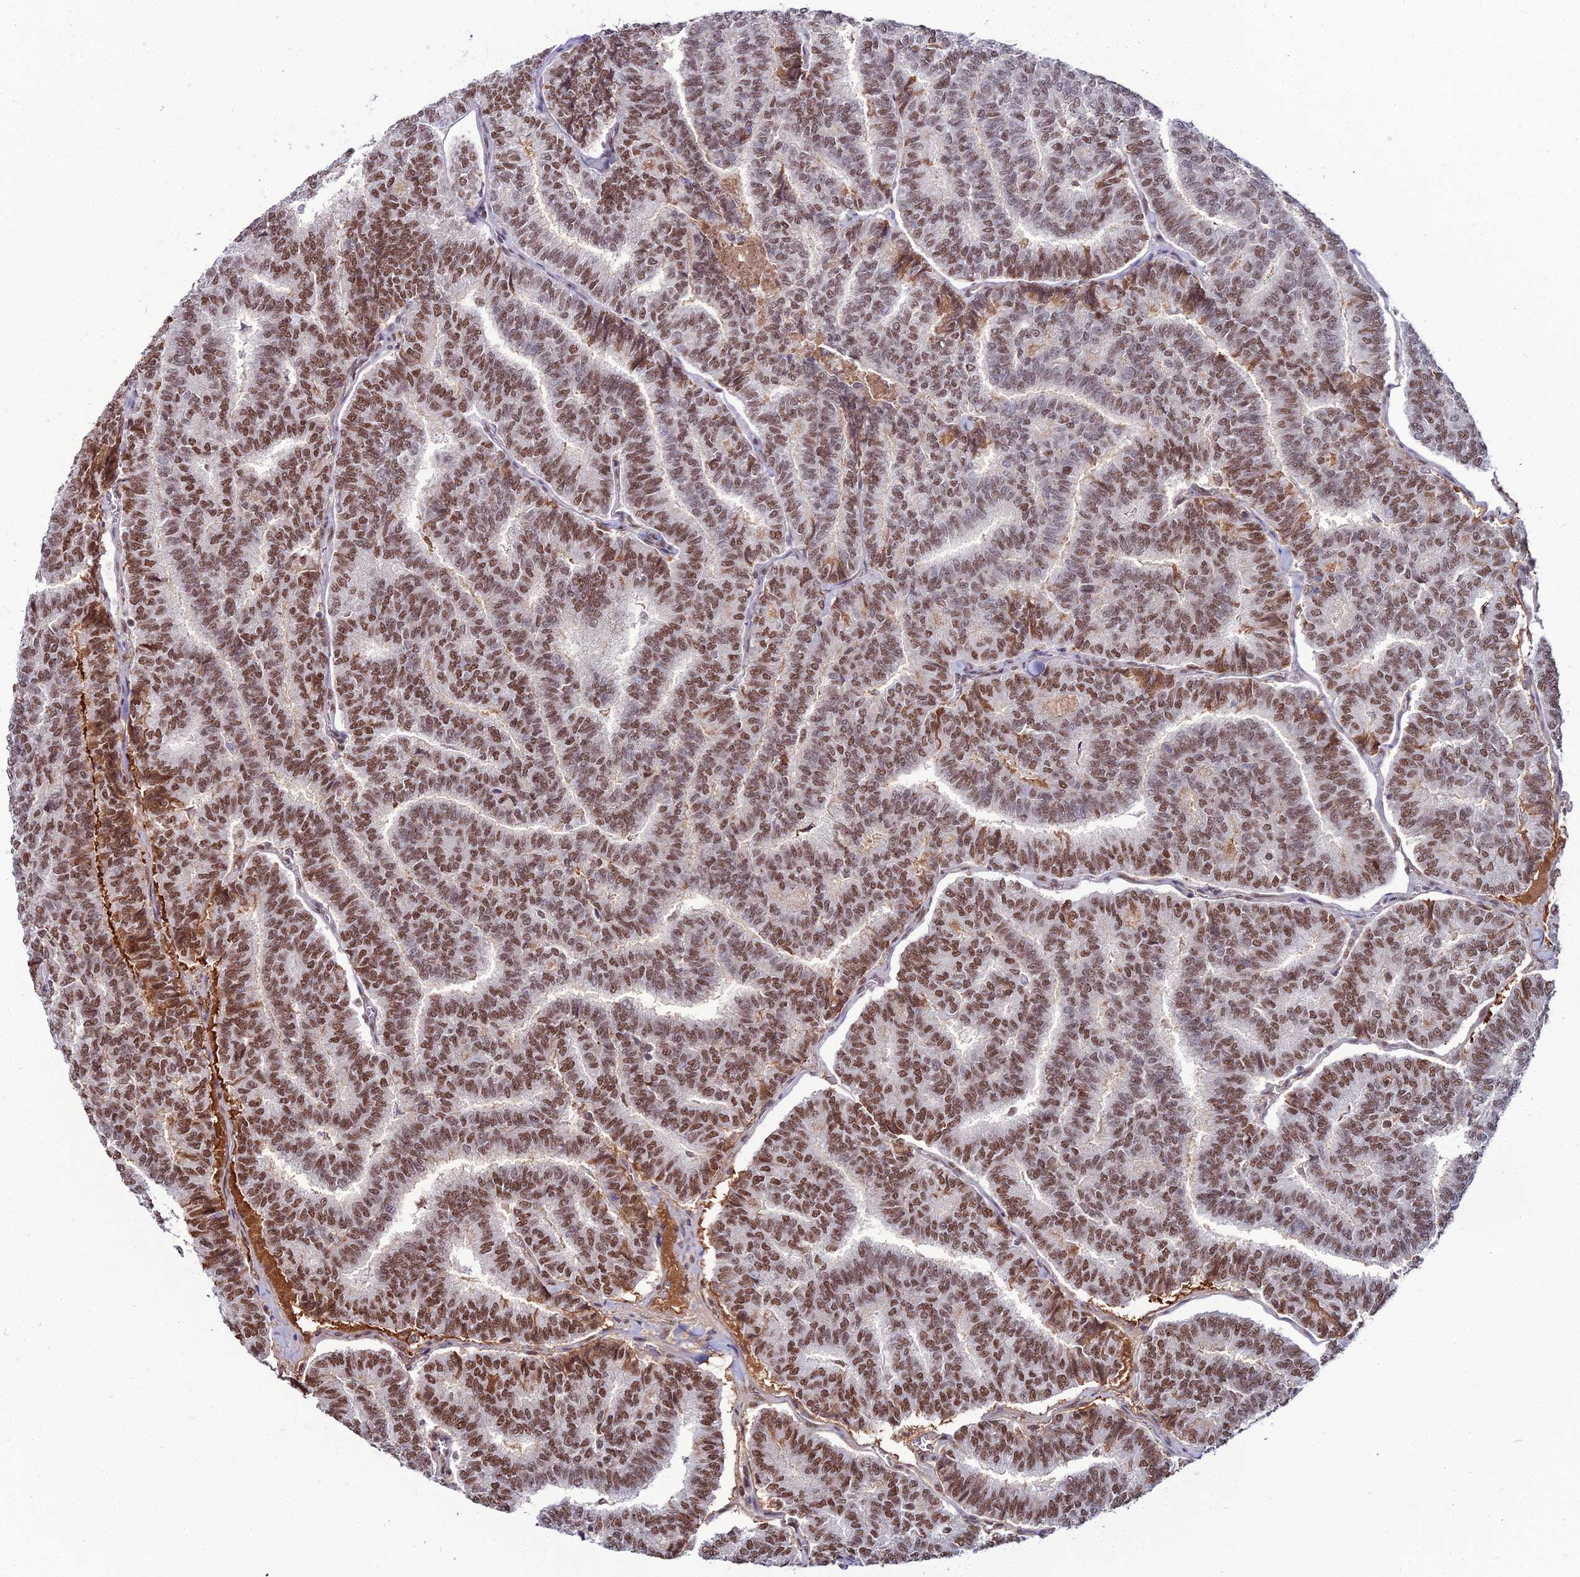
{"staining": {"intensity": "moderate", "quantity": ">75%", "location": "nuclear"}, "tissue": "thyroid cancer", "cell_type": "Tumor cells", "image_type": "cancer", "snomed": [{"axis": "morphology", "description": "Papillary adenocarcinoma, NOS"}, {"axis": "topography", "description": "Thyroid gland"}], "caption": "This image displays thyroid cancer stained with immunohistochemistry to label a protein in brown. The nuclear of tumor cells show moderate positivity for the protein. Nuclei are counter-stained blue.", "gene": "RBM12", "patient": {"sex": "female", "age": 35}}